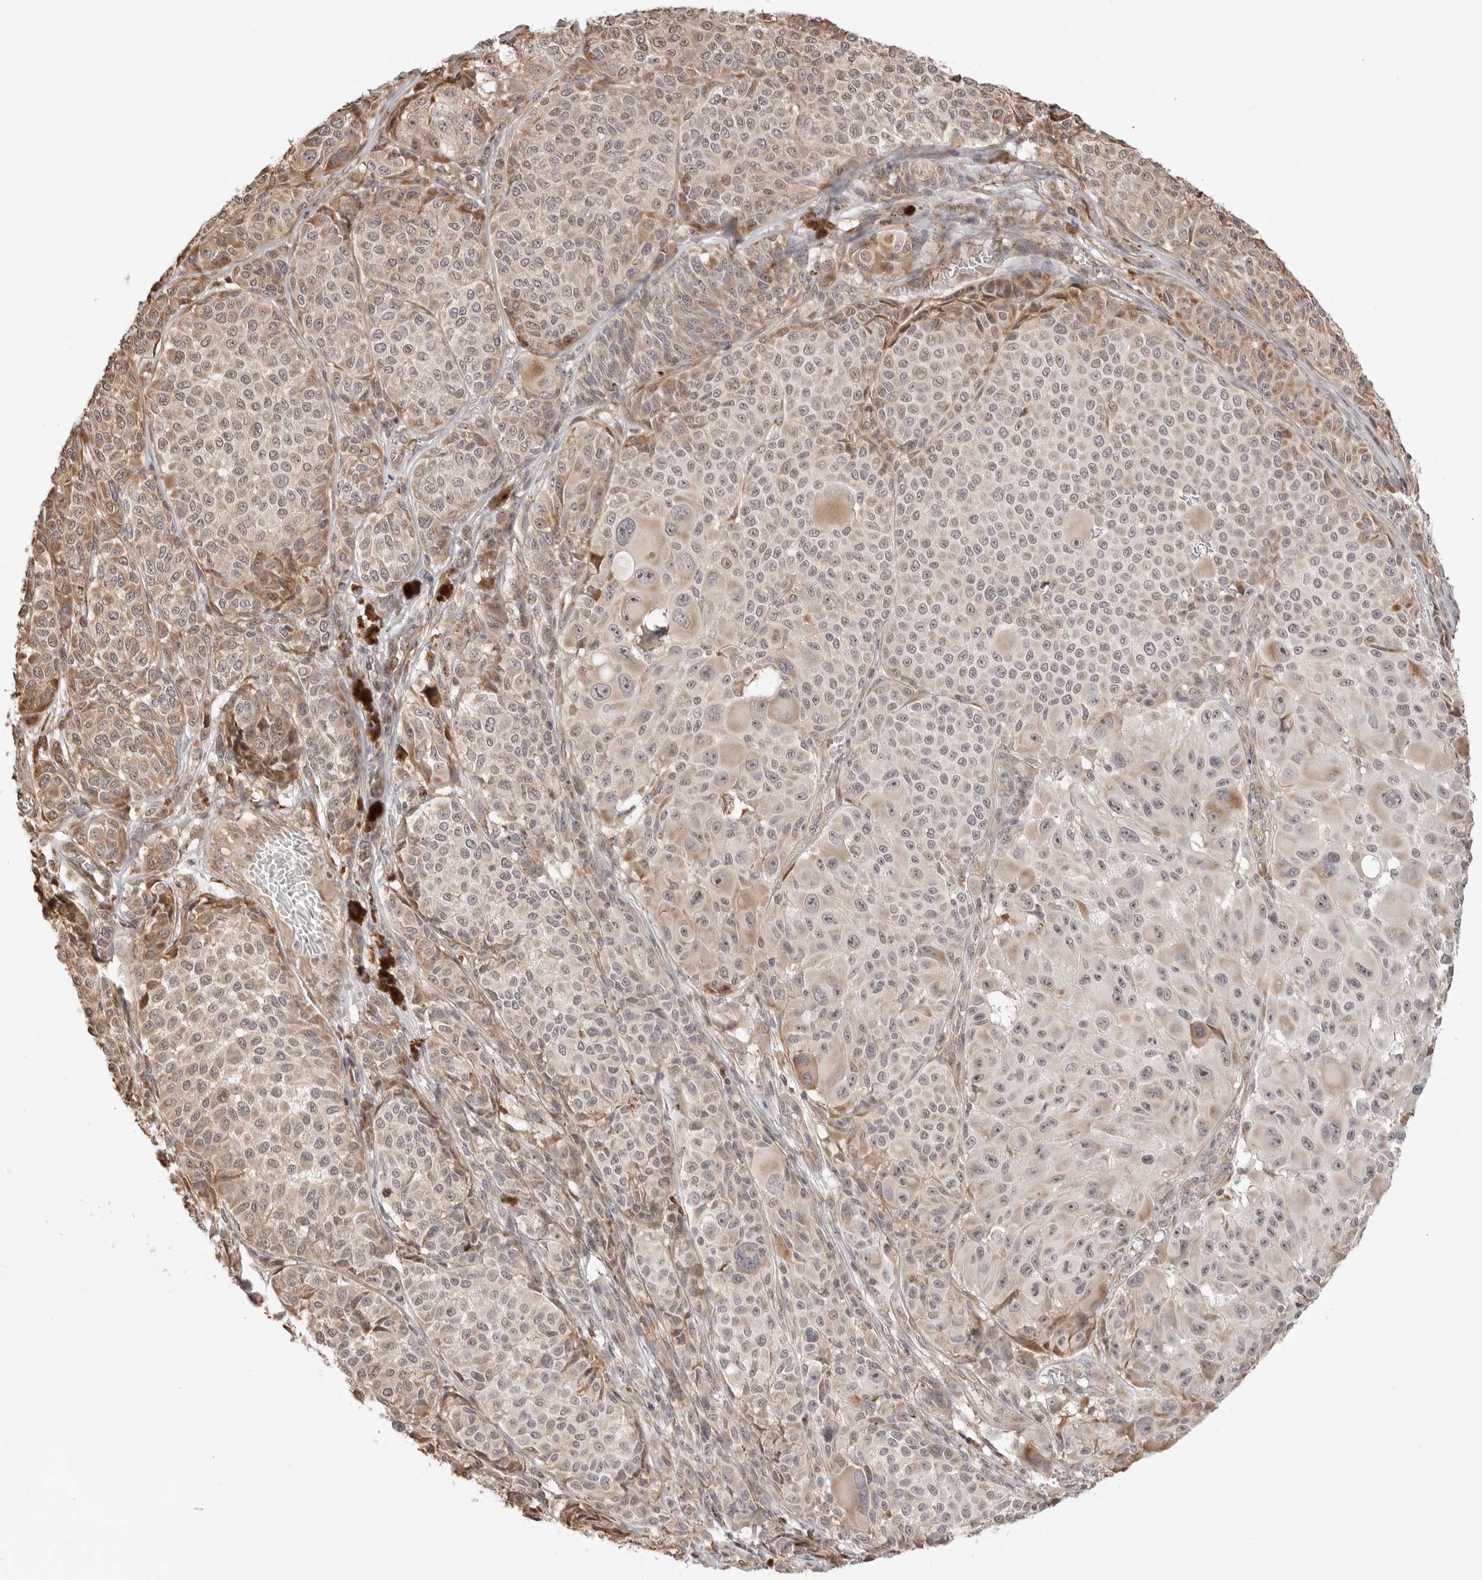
{"staining": {"intensity": "weak", "quantity": "25%-75%", "location": "cytoplasmic/membranous,nuclear"}, "tissue": "melanoma", "cell_type": "Tumor cells", "image_type": "cancer", "snomed": [{"axis": "morphology", "description": "Malignant melanoma, NOS"}, {"axis": "topography", "description": "Skin"}], "caption": "Tumor cells exhibit low levels of weak cytoplasmic/membranous and nuclear staining in approximately 25%-75% of cells in human malignant melanoma.", "gene": "FKBP14", "patient": {"sex": "male", "age": 83}}